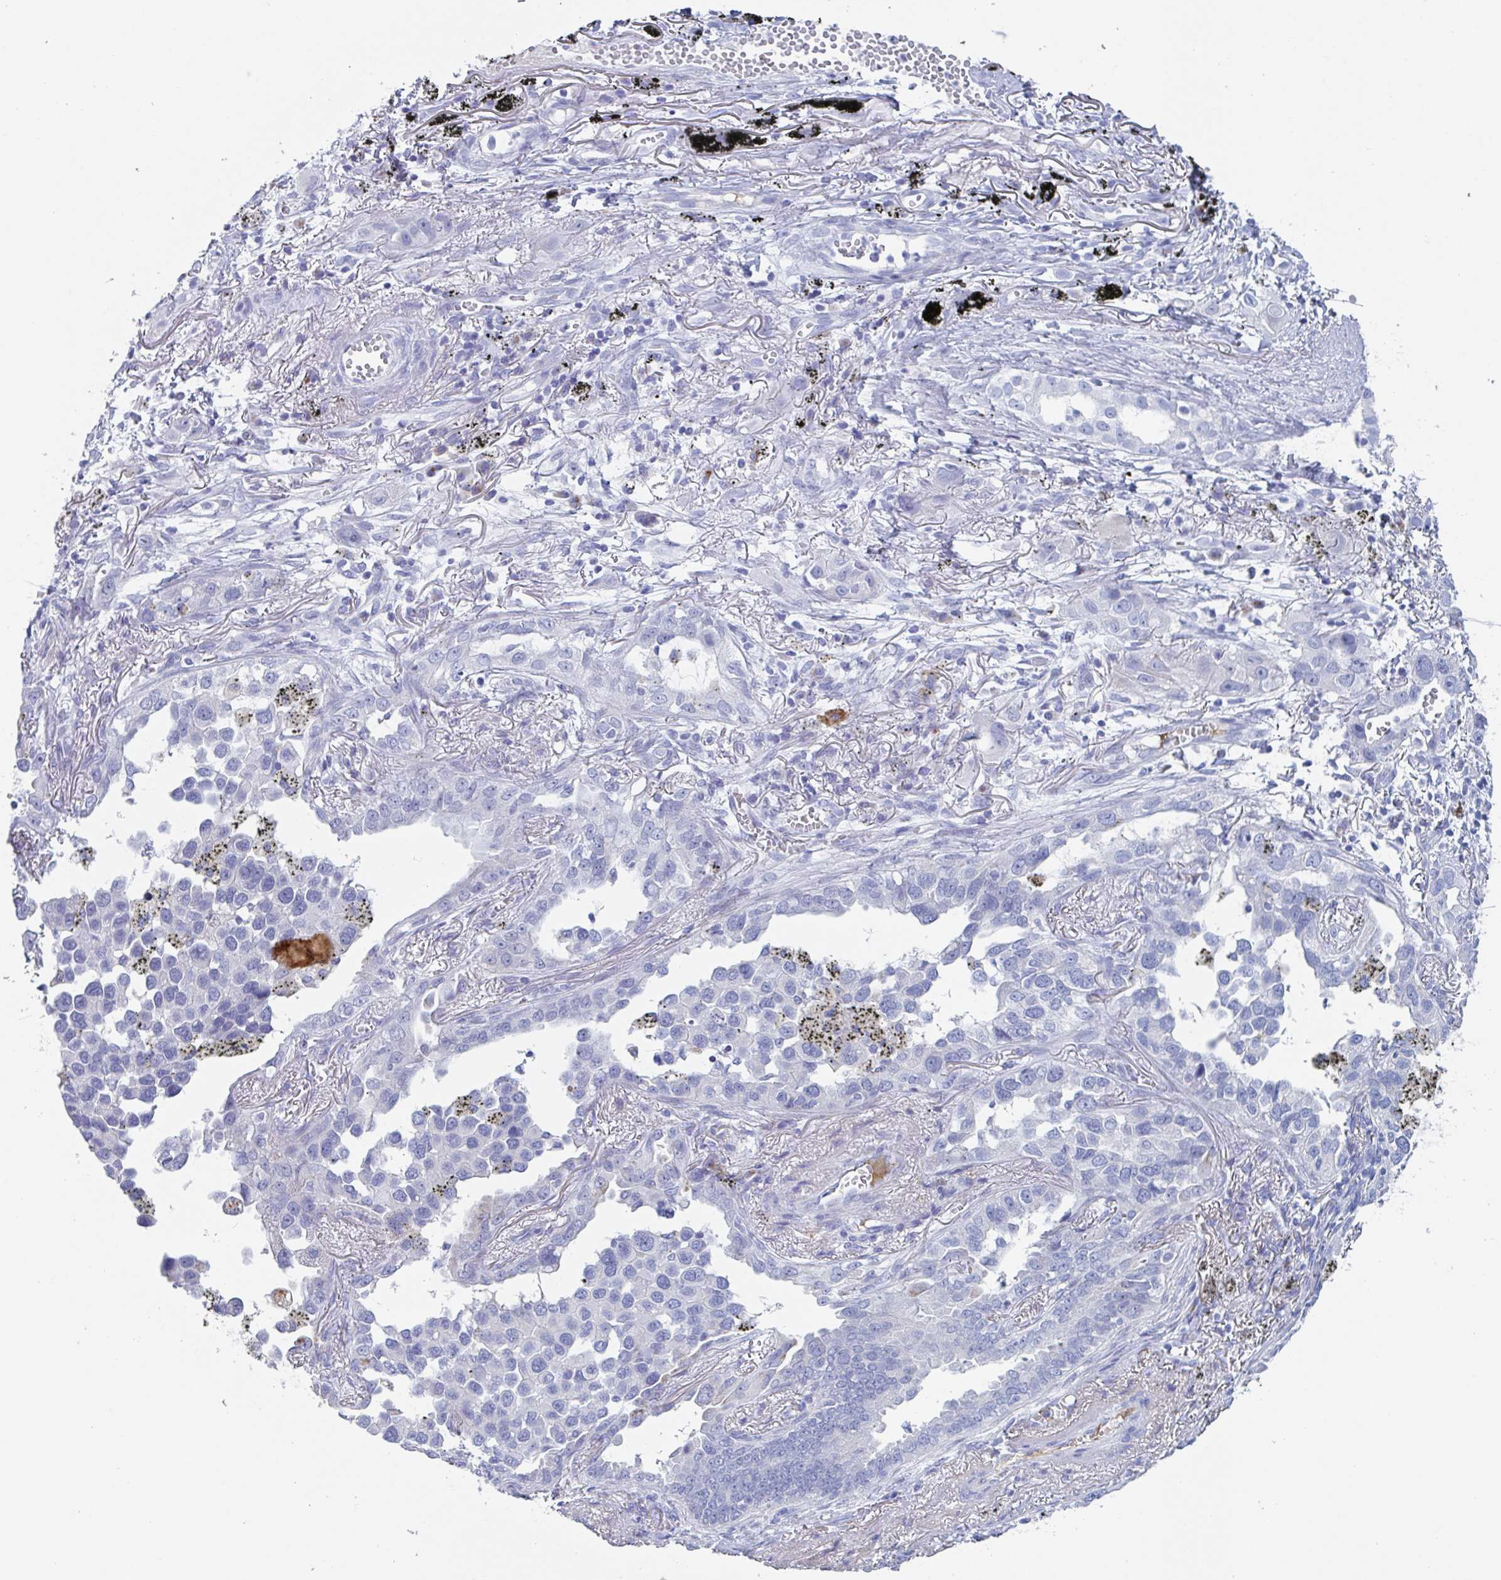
{"staining": {"intensity": "negative", "quantity": "none", "location": "none"}, "tissue": "lung cancer", "cell_type": "Tumor cells", "image_type": "cancer", "snomed": [{"axis": "morphology", "description": "Adenocarcinoma, NOS"}, {"axis": "topography", "description": "Lung"}], "caption": "There is no significant staining in tumor cells of lung adenocarcinoma. (Immunohistochemistry, brightfield microscopy, high magnification).", "gene": "NT5C3B", "patient": {"sex": "male", "age": 67}}